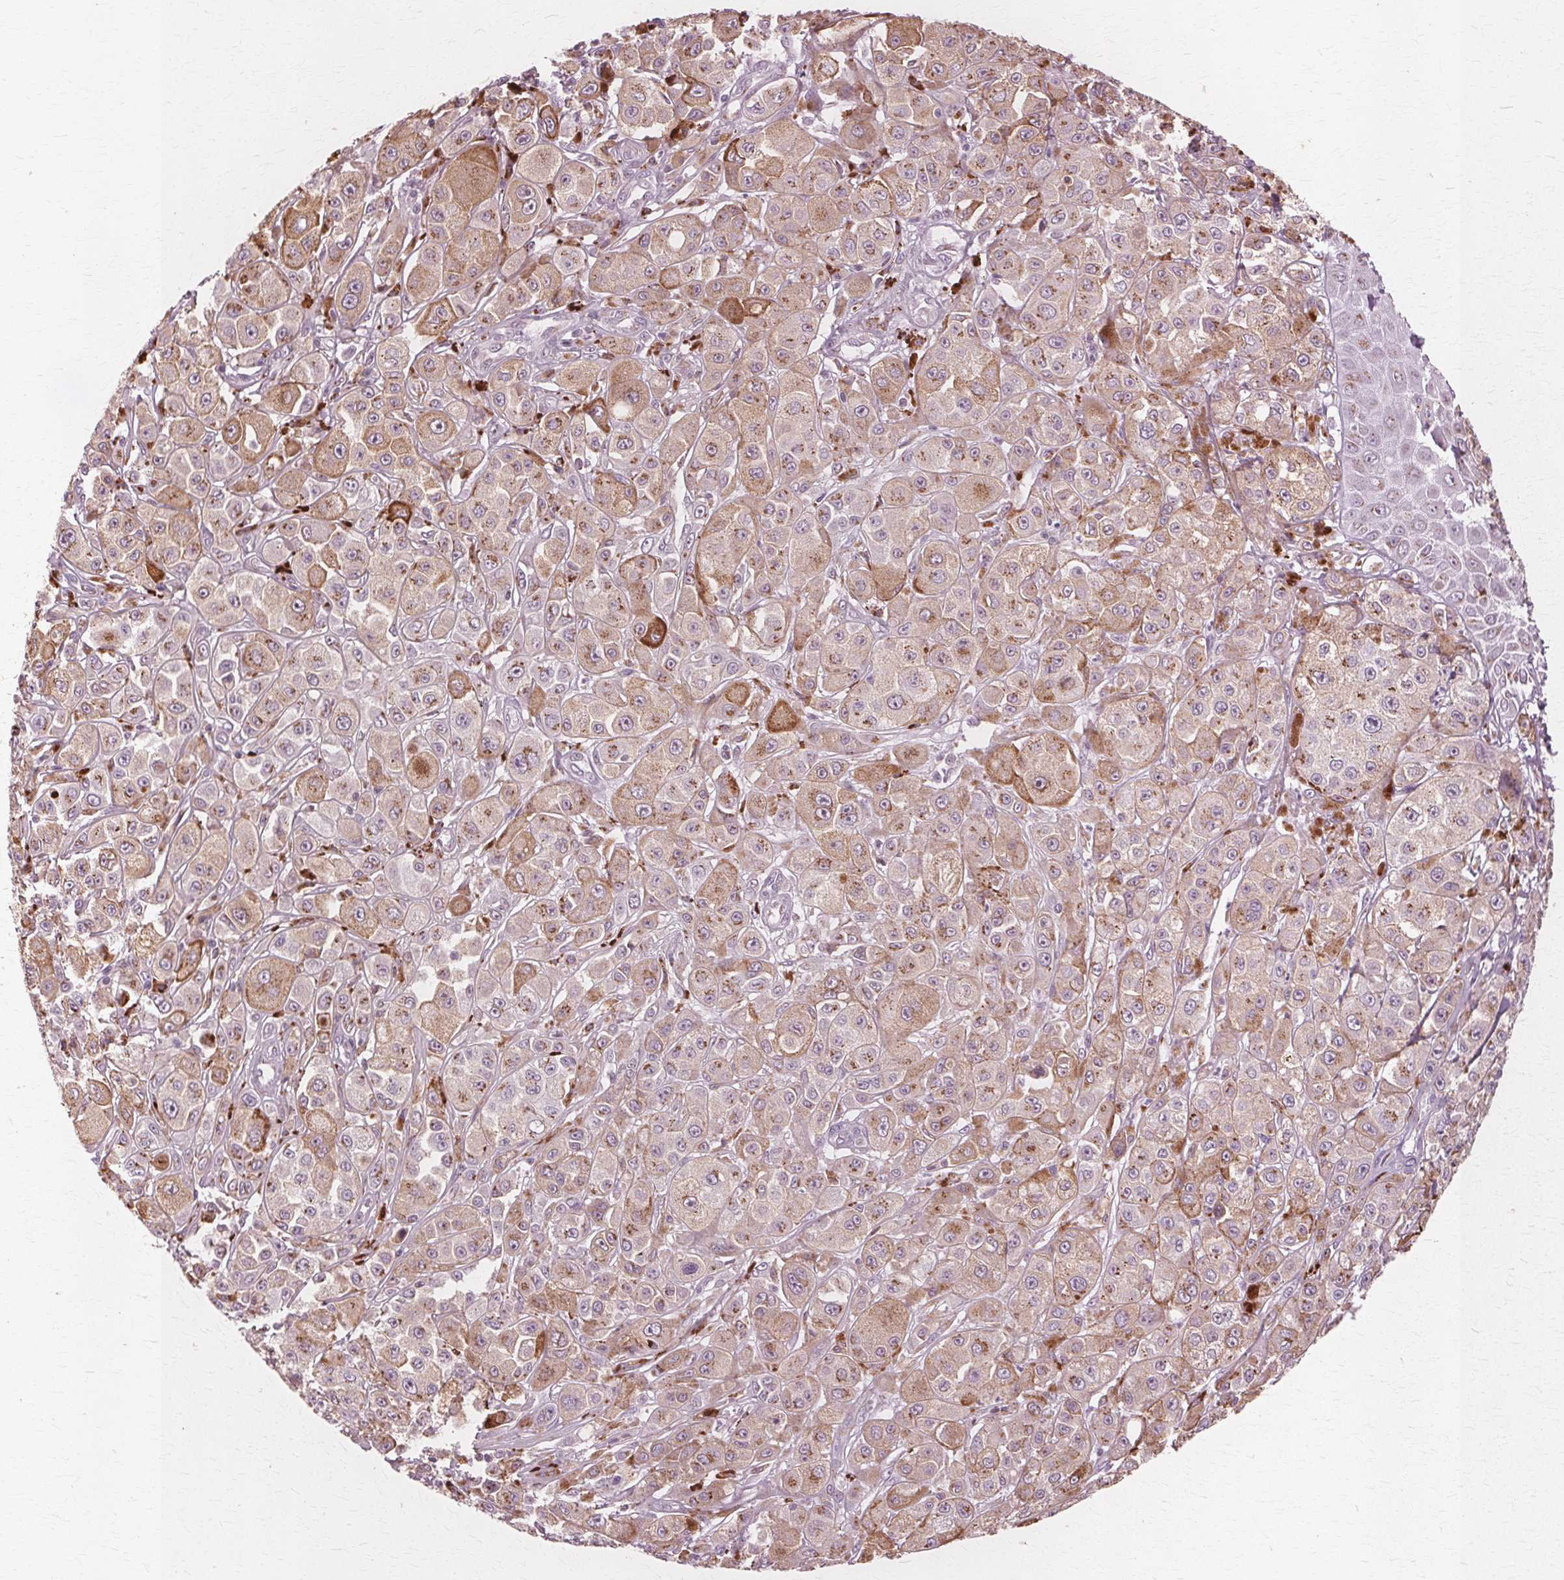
{"staining": {"intensity": "moderate", "quantity": "25%-75%", "location": "cytoplasmic/membranous"}, "tissue": "melanoma", "cell_type": "Tumor cells", "image_type": "cancer", "snomed": [{"axis": "morphology", "description": "Malignant melanoma, NOS"}, {"axis": "topography", "description": "Skin"}], "caption": "Immunohistochemistry micrograph of human melanoma stained for a protein (brown), which displays medium levels of moderate cytoplasmic/membranous staining in approximately 25%-75% of tumor cells.", "gene": "DNASE2", "patient": {"sex": "male", "age": 67}}